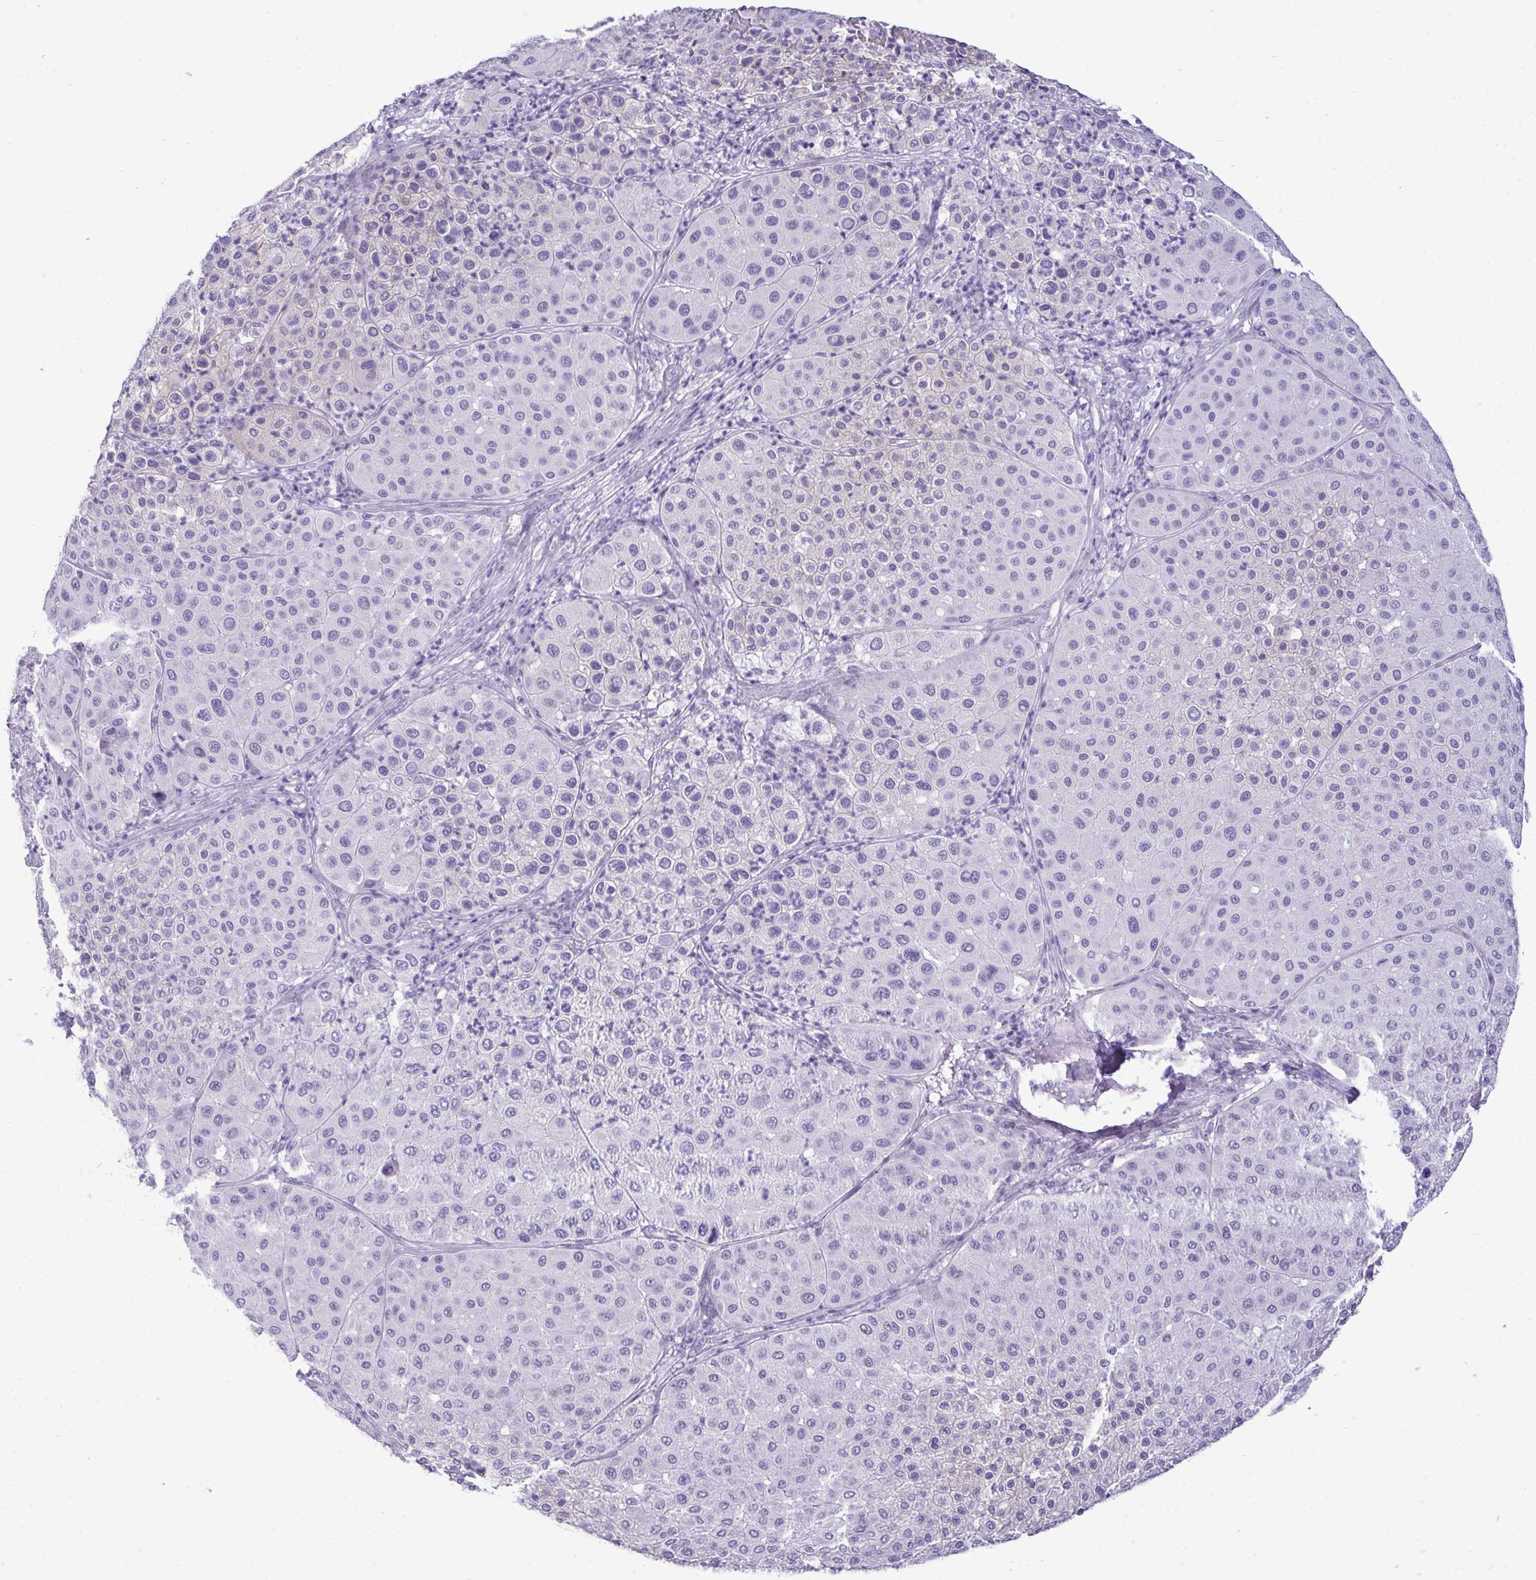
{"staining": {"intensity": "negative", "quantity": "none", "location": "none"}, "tissue": "melanoma", "cell_type": "Tumor cells", "image_type": "cancer", "snomed": [{"axis": "morphology", "description": "Malignant melanoma, Metastatic site"}, {"axis": "topography", "description": "Smooth muscle"}], "caption": "Tumor cells show no significant positivity in malignant melanoma (metastatic site). (Brightfield microscopy of DAB immunohistochemistry (IHC) at high magnification).", "gene": "PRM2", "patient": {"sex": "male", "age": 41}}